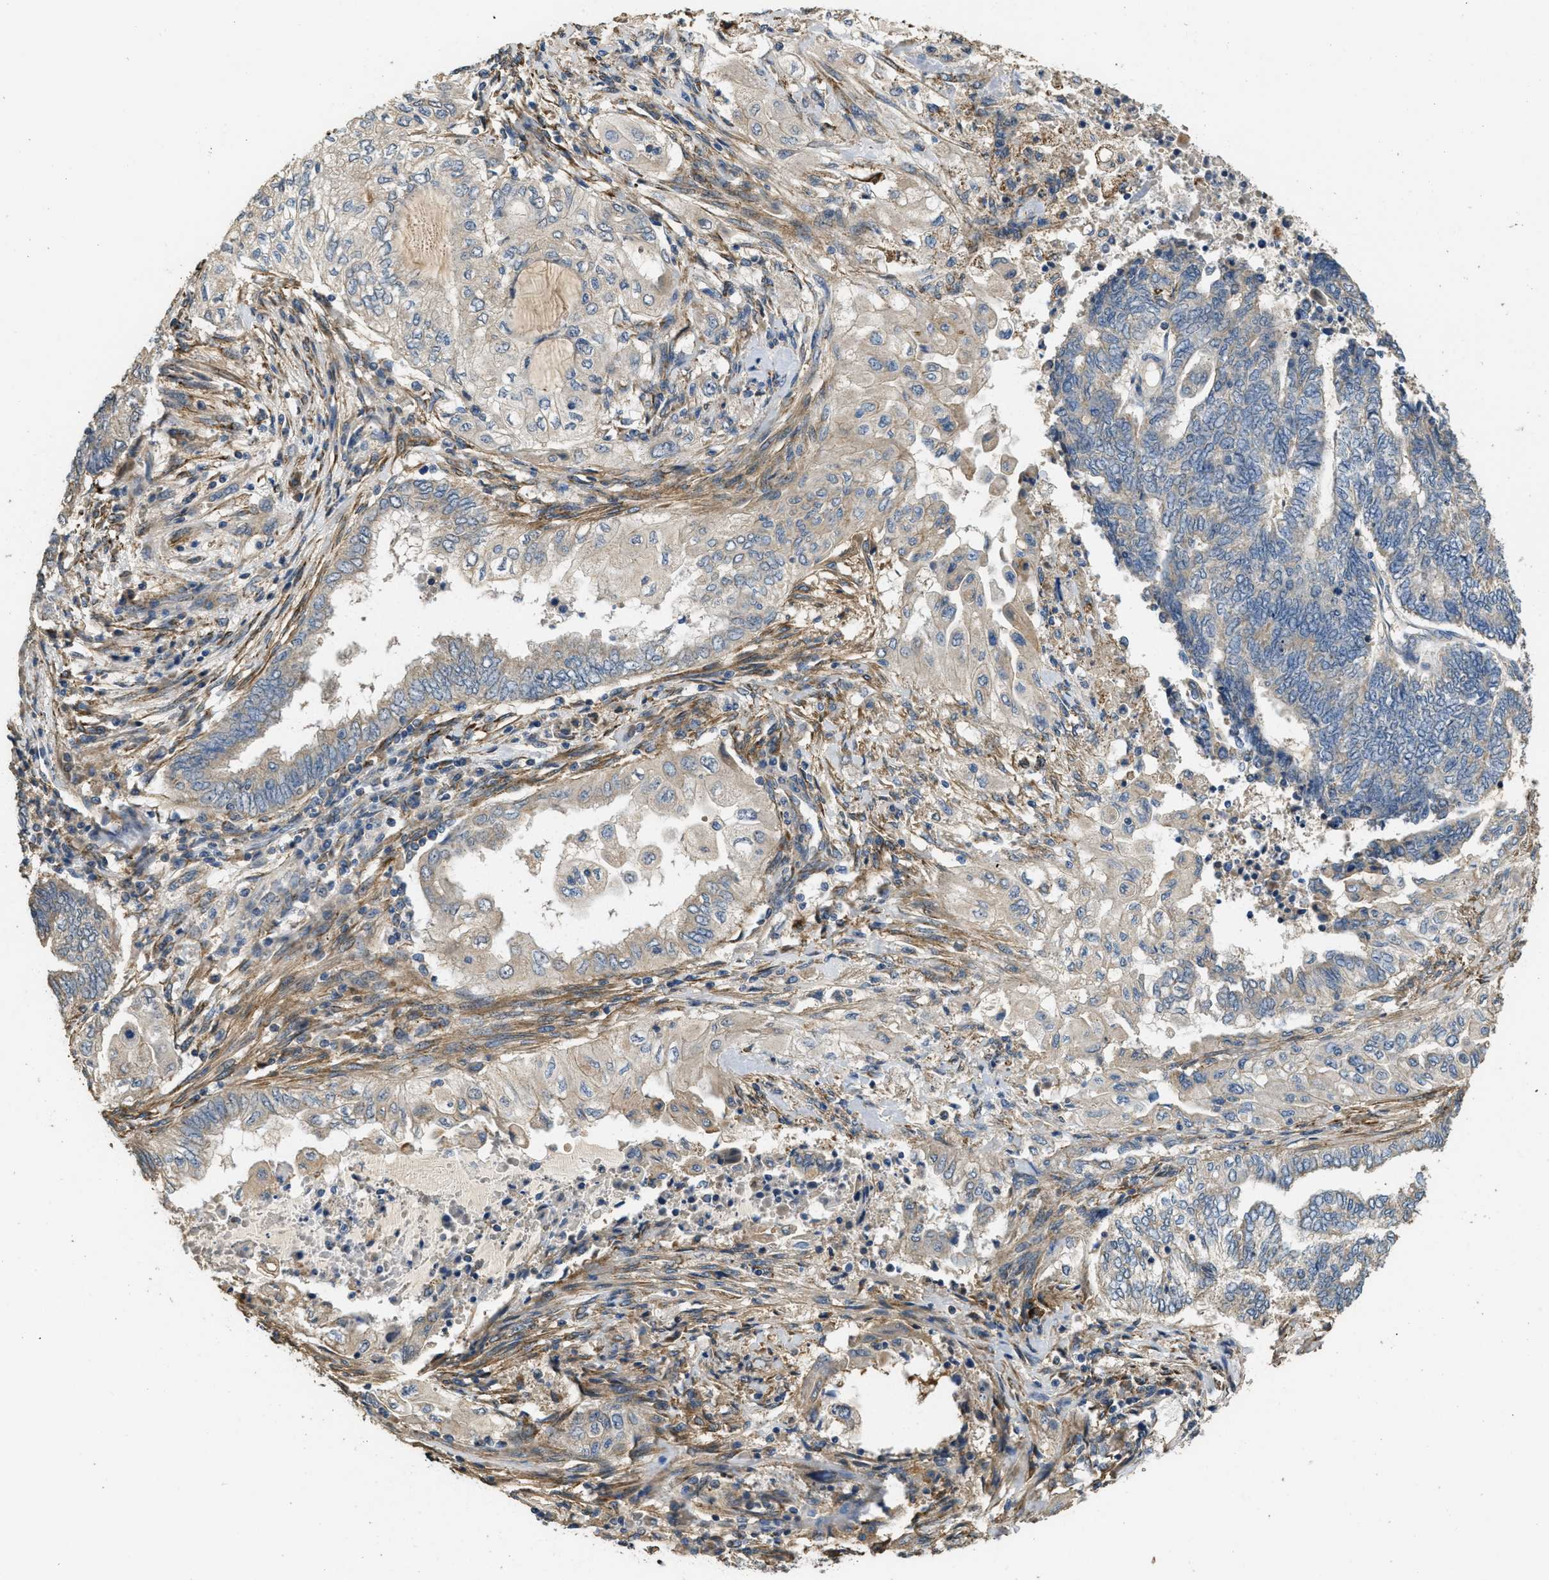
{"staining": {"intensity": "weak", "quantity": "<25%", "location": "cytoplasmic/membranous"}, "tissue": "endometrial cancer", "cell_type": "Tumor cells", "image_type": "cancer", "snomed": [{"axis": "morphology", "description": "Adenocarcinoma, NOS"}, {"axis": "topography", "description": "Uterus"}, {"axis": "topography", "description": "Endometrium"}], "caption": "High magnification brightfield microscopy of endometrial adenocarcinoma stained with DAB (brown) and counterstained with hematoxylin (blue): tumor cells show no significant staining.", "gene": "THBS2", "patient": {"sex": "female", "age": 70}}